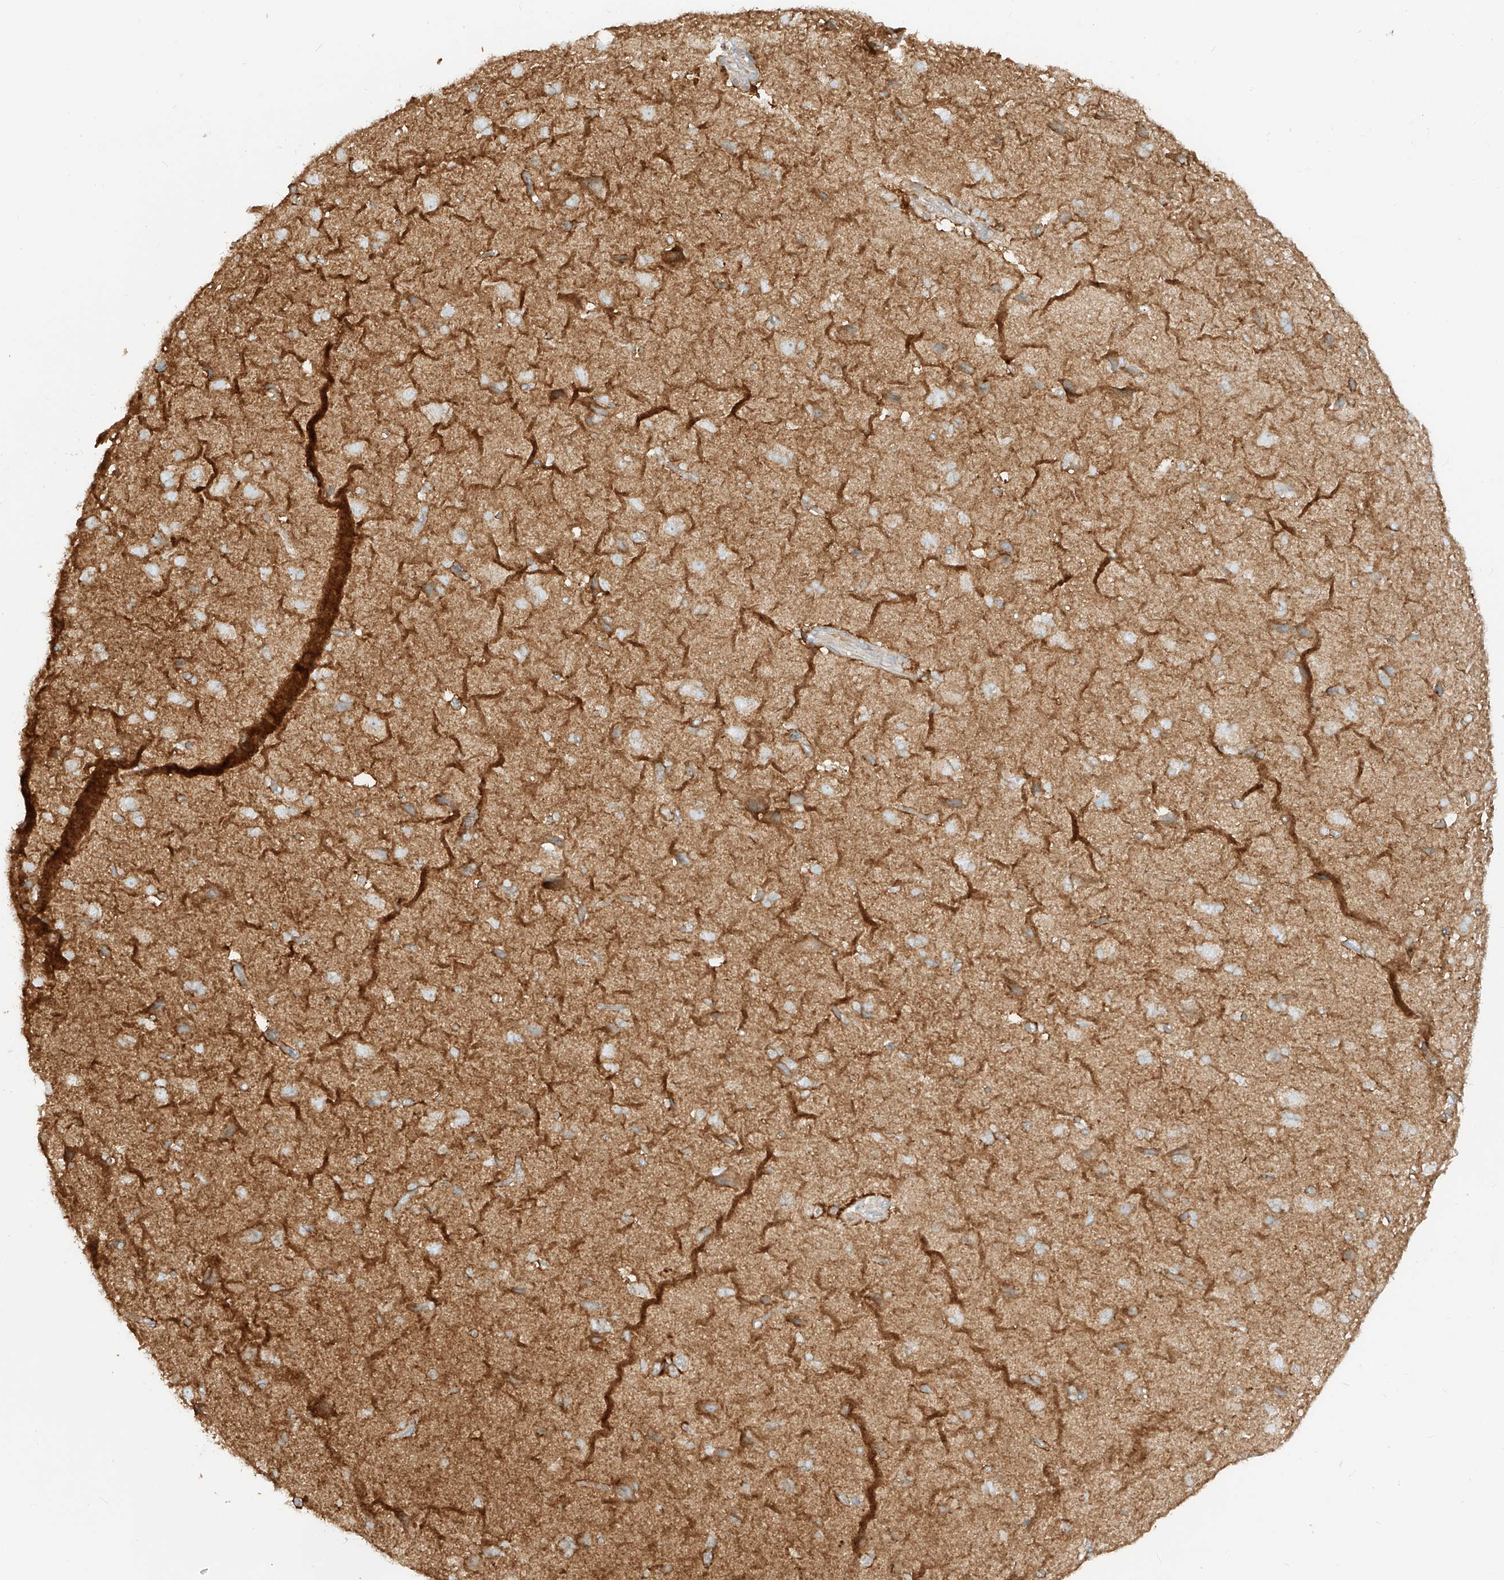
{"staining": {"intensity": "weak", "quantity": "25%-75%", "location": "cytoplasmic/membranous"}, "tissue": "cerebral cortex", "cell_type": "Endothelial cells", "image_type": "normal", "snomed": [{"axis": "morphology", "description": "Normal tissue, NOS"}, {"axis": "topography", "description": "Cerebral cortex"}], "caption": "A brown stain labels weak cytoplasmic/membranous expression of a protein in endothelial cells of normal cerebral cortex. (DAB IHC, brown staining for protein, blue staining for nuclei).", "gene": "ZIM3", "patient": {"sex": "male", "age": 62}}